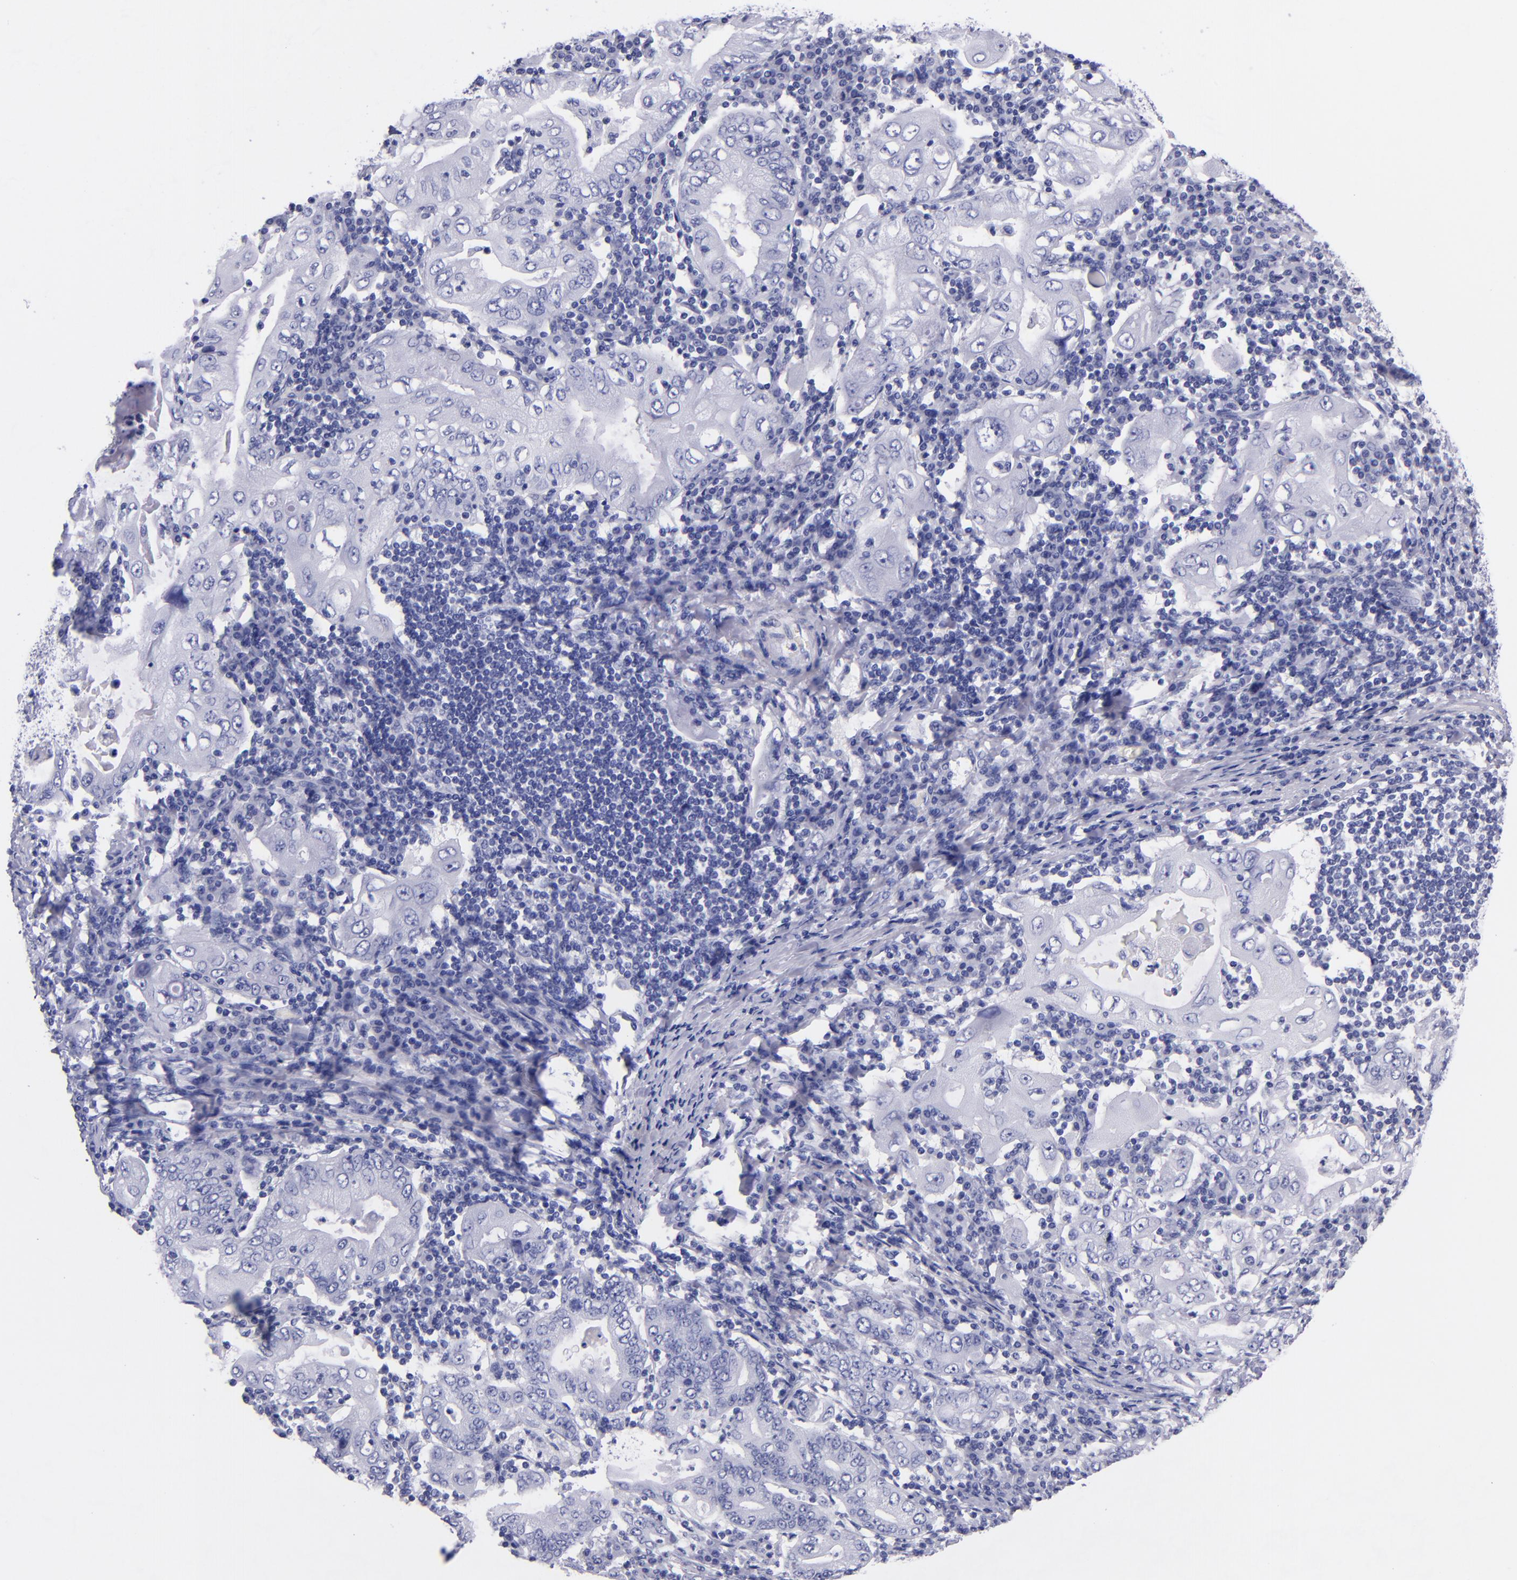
{"staining": {"intensity": "negative", "quantity": "none", "location": "none"}, "tissue": "stomach cancer", "cell_type": "Tumor cells", "image_type": "cancer", "snomed": [{"axis": "morphology", "description": "Normal tissue, NOS"}, {"axis": "morphology", "description": "Adenocarcinoma, NOS"}, {"axis": "topography", "description": "Esophagus"}, {"axis": "topography", "description": "Stomach, upper"}, {"axis": "topography", "description": "Peripheral nerve tissue"}], "caption": "This is a micrograph of IHC staining of stomach adenocarcinoma, which shows no staining in tumor cells.", "gene": "SV2A", "patient": {"sex": "male", "age": 62}}